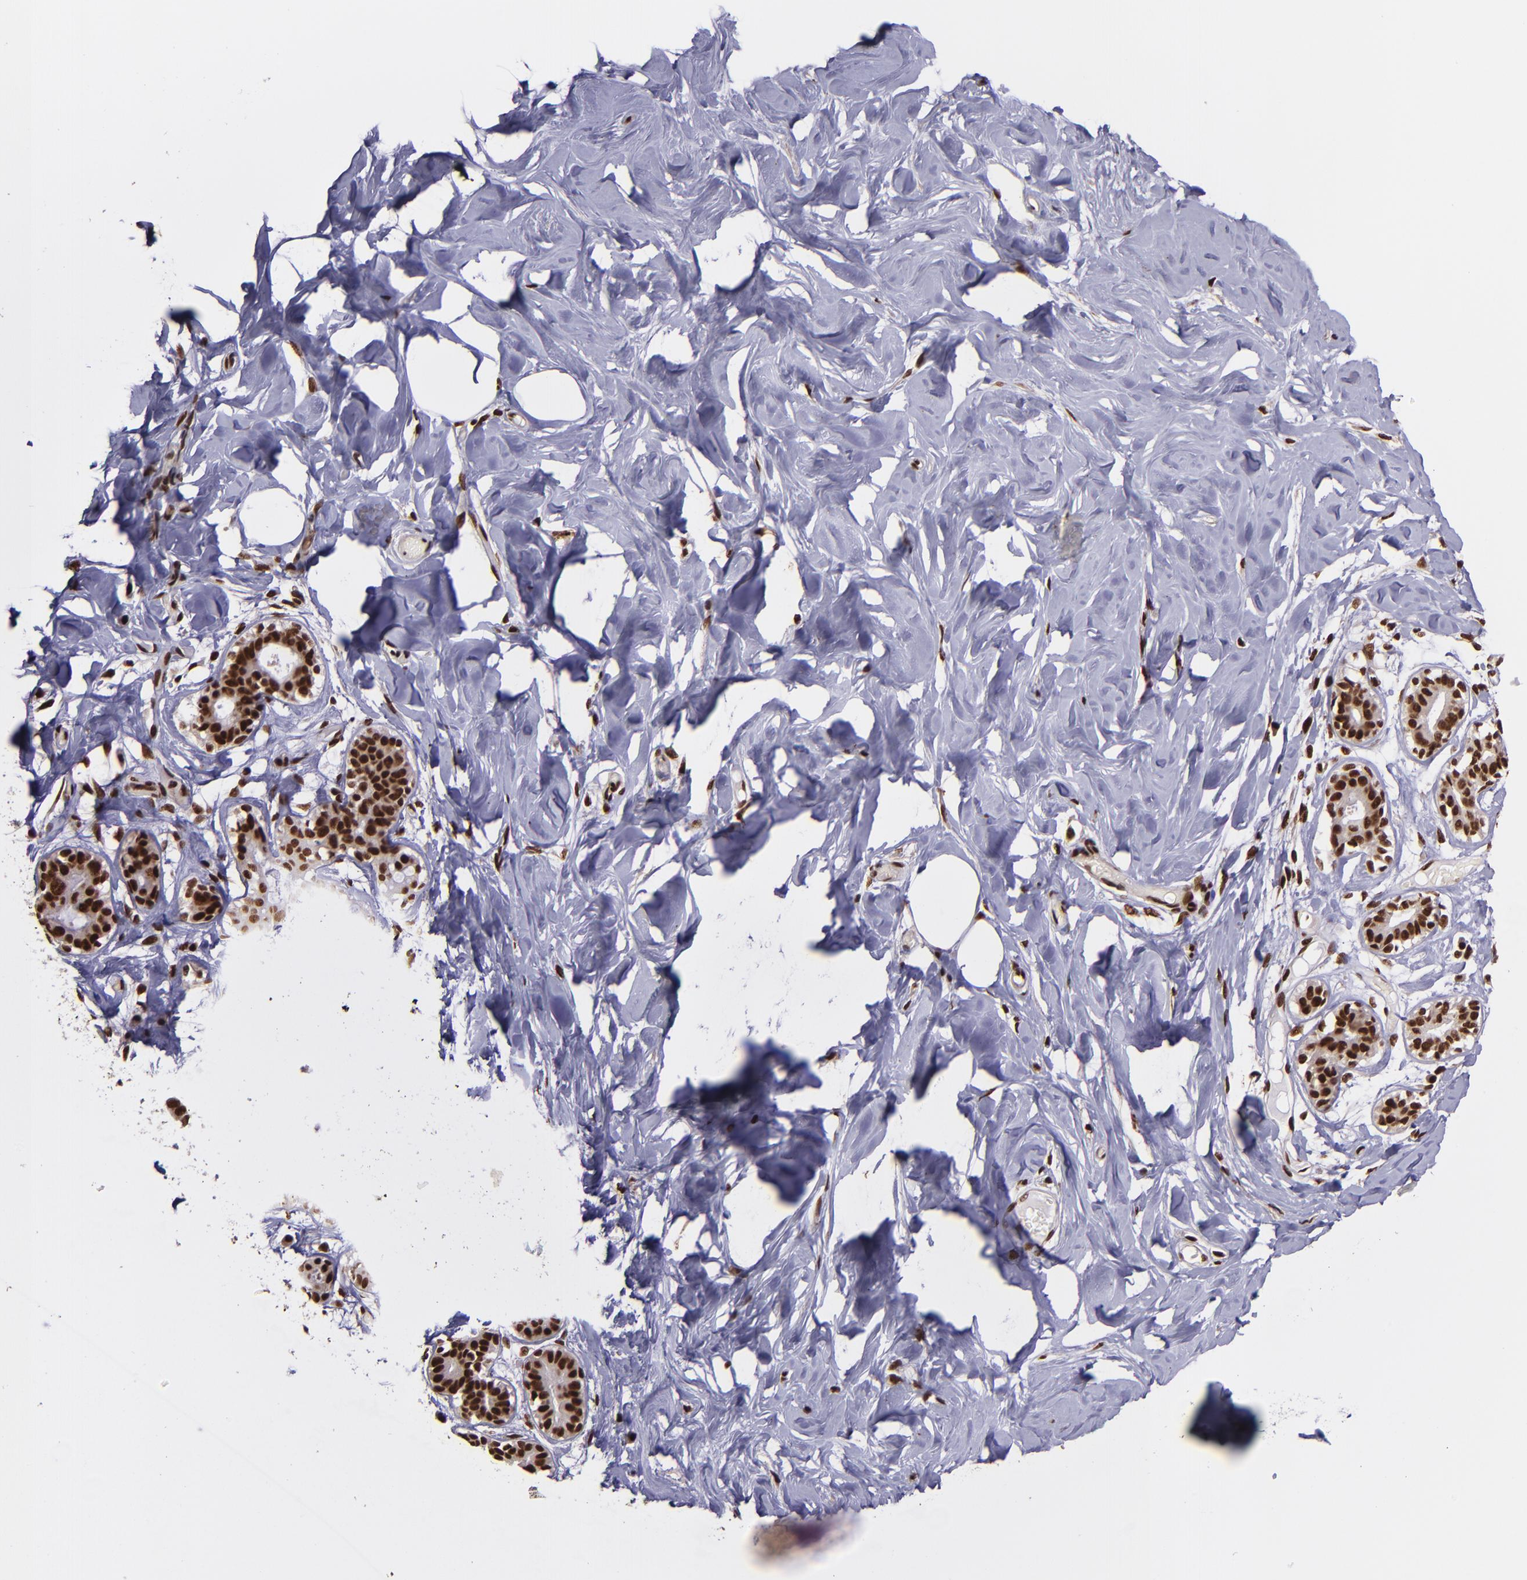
{"staining": {"intensity": "strong", "quantity": ">75%", "location": "nuclear"}, "tissue": "breast", "cell_type": "Adipocytes", "image_type": "normal", "snomed": [{"axis": "morphology", "description": "Normal tissue, NOS"}, {"axis": "topography", "description": "Breast"}, {"axis": "topography", "description": "Soft tissue"}], "caption": "This micrograph displays normal breast stained with immunohistochemistry to label a protein in brown. The nuclear of adipocytes show strong positivity for the protein. Nuclei are counter-stained blue.", "gene": "PQBP1", "patient": {"sex": "female", "age": 25}}